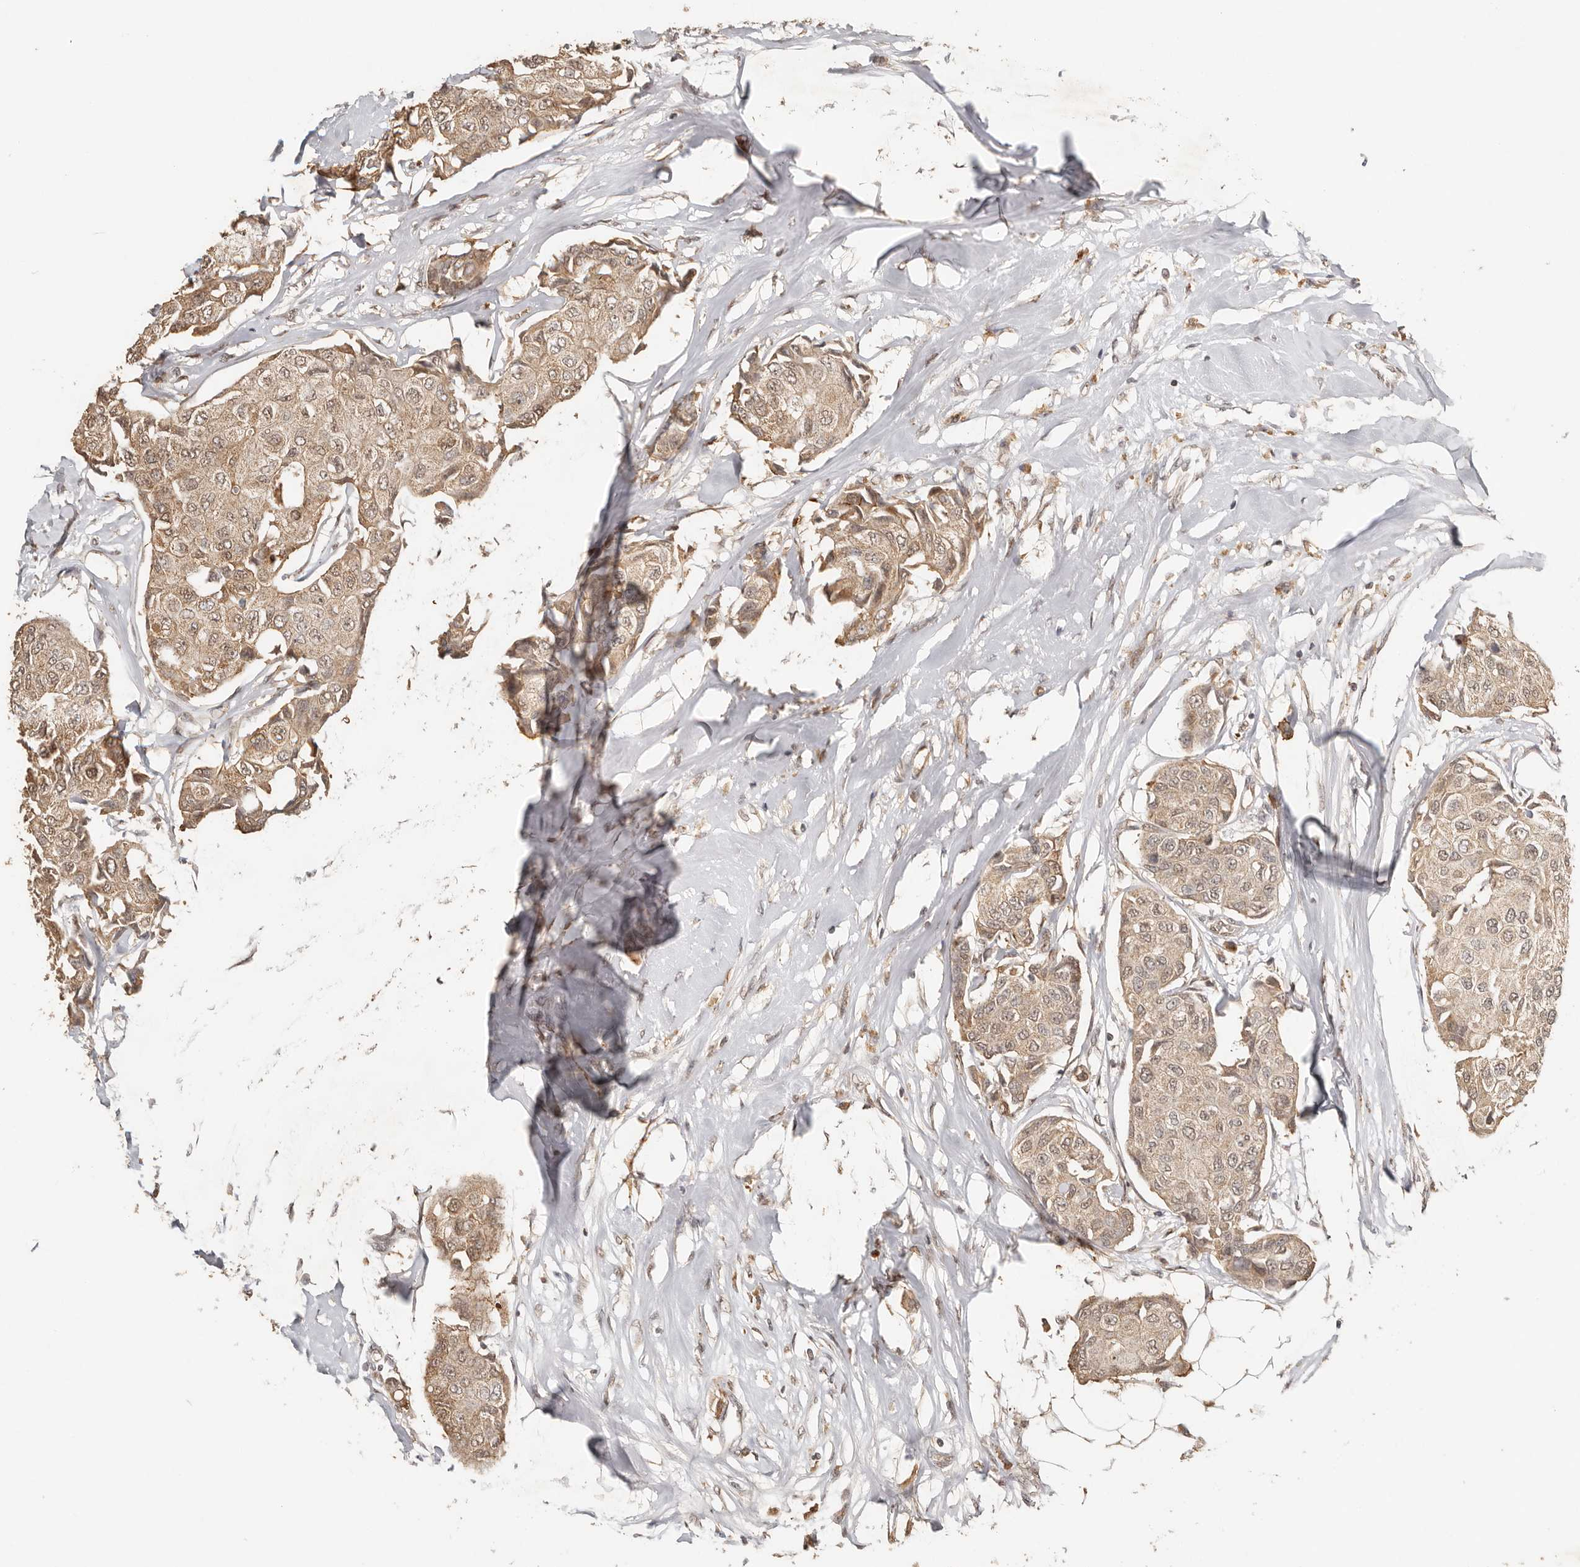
{"staining": {"intensity": "moderate", "quantity": ">75%", "location": "cytoplasmic/membranous,nuclear"}, "tissue": "breast cancer", "cell_type": "Tumor cells", "image_type": "cancer", "snomed": [{"axis": "morphology", "description": "Duct carcinoma"}, {"axis": "topography", "description": "Breast"}], "caption": "Brown immunohistochemical staining in human invasive ductal carcinoma (breast) demonstrates moderate cytoplasmic/membranous and nuclear staining in approximately >75% of tumor cells. The protein is shown in brown color, while the nuclei are stained blue.", "gene": "SEC14L1", "patient": {"sex": "female", "age": 80}}